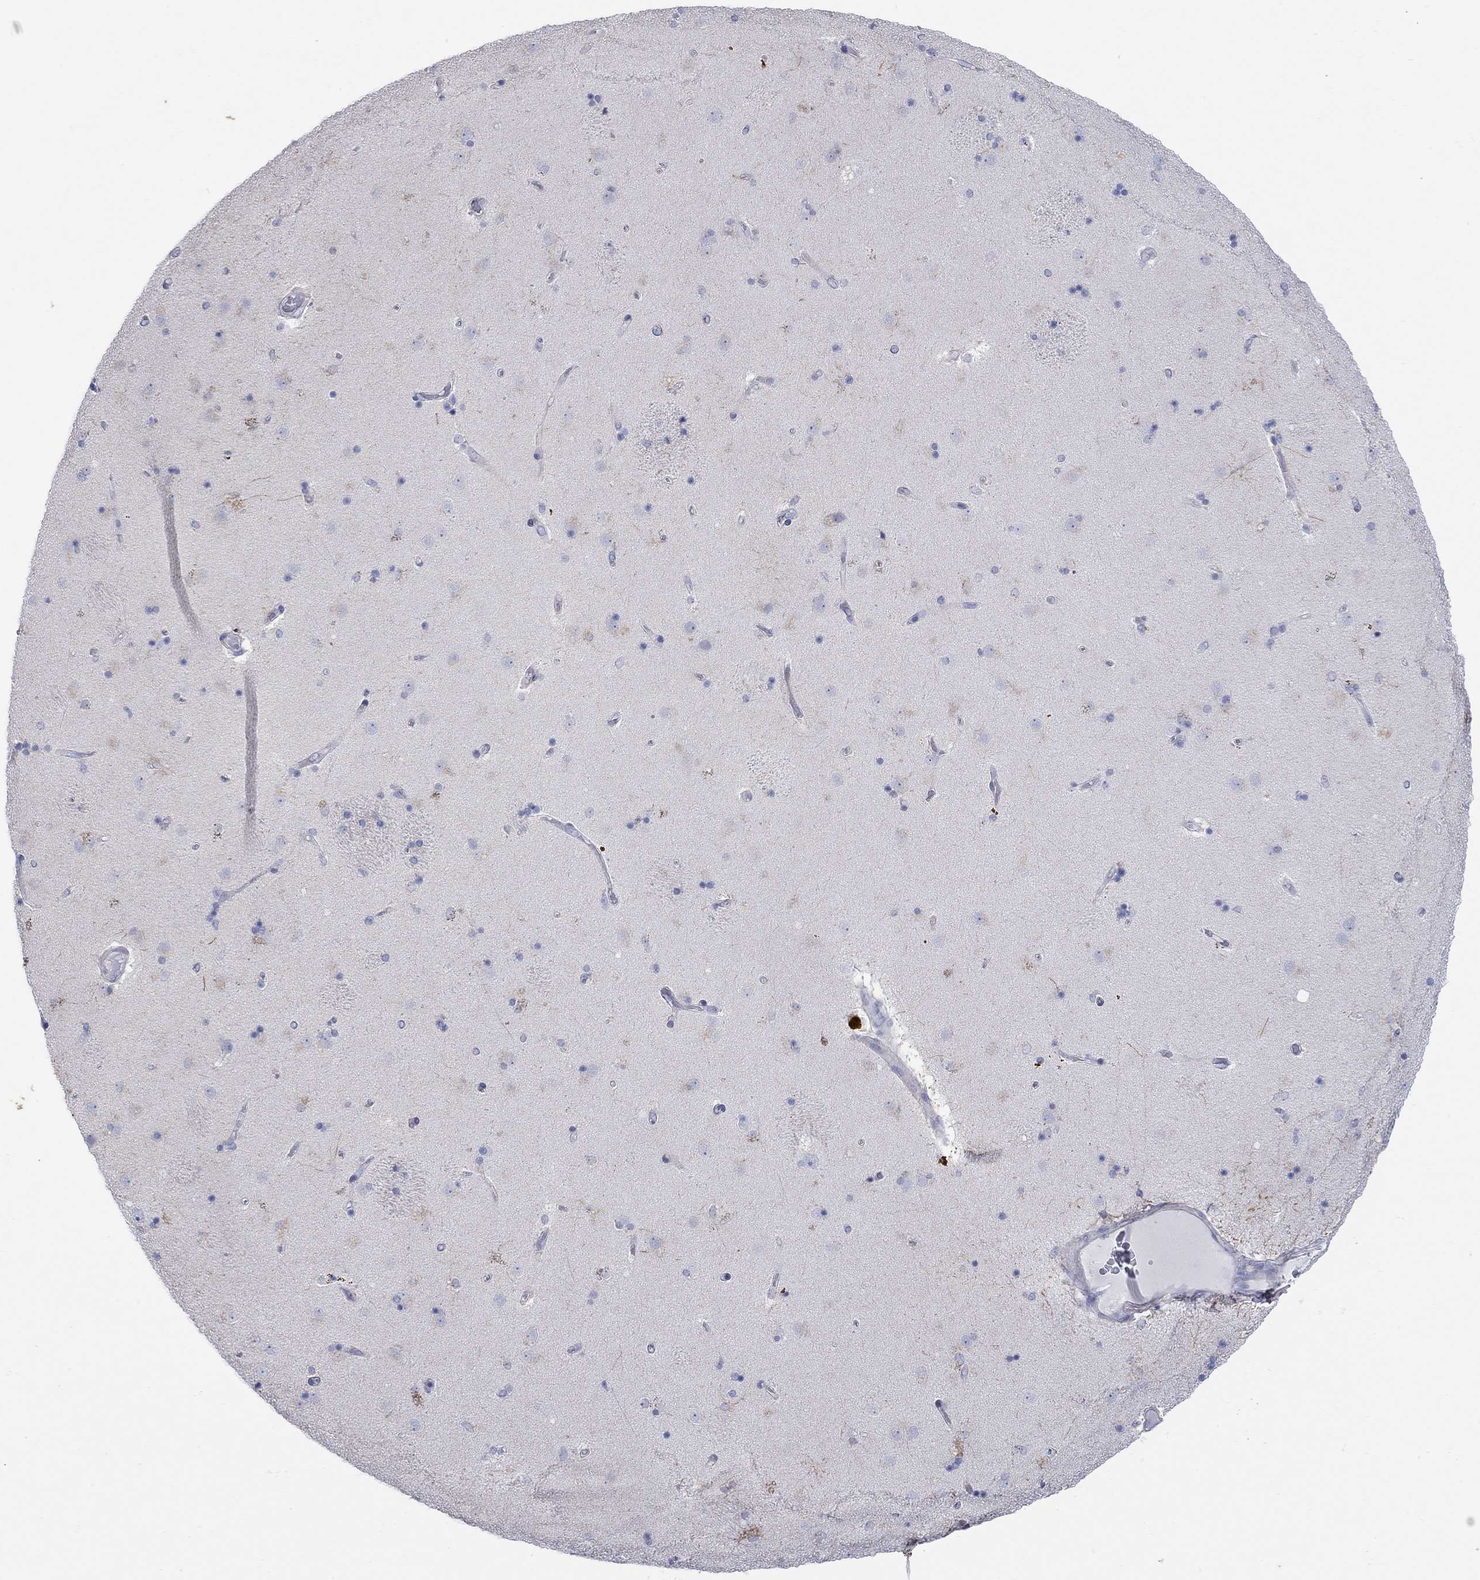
{"staining": {"intensity": "negative", "quantity": "none", "location": "none"}, "tissue": "caudate", "cell_type": "Glial cells", "image_type": "normal", "snomed": [{"axis": "morphology", "description": "Normal tissue, NOS"}, {"axis": "topography", "description": "Lateral ventricle wall"}], "caption": "Immunohistochemical staining of normal caudate exhibits no significant positivity in glial cells.", "gene": "KRT222", "patient": {"sex": "male", "age": 54}}